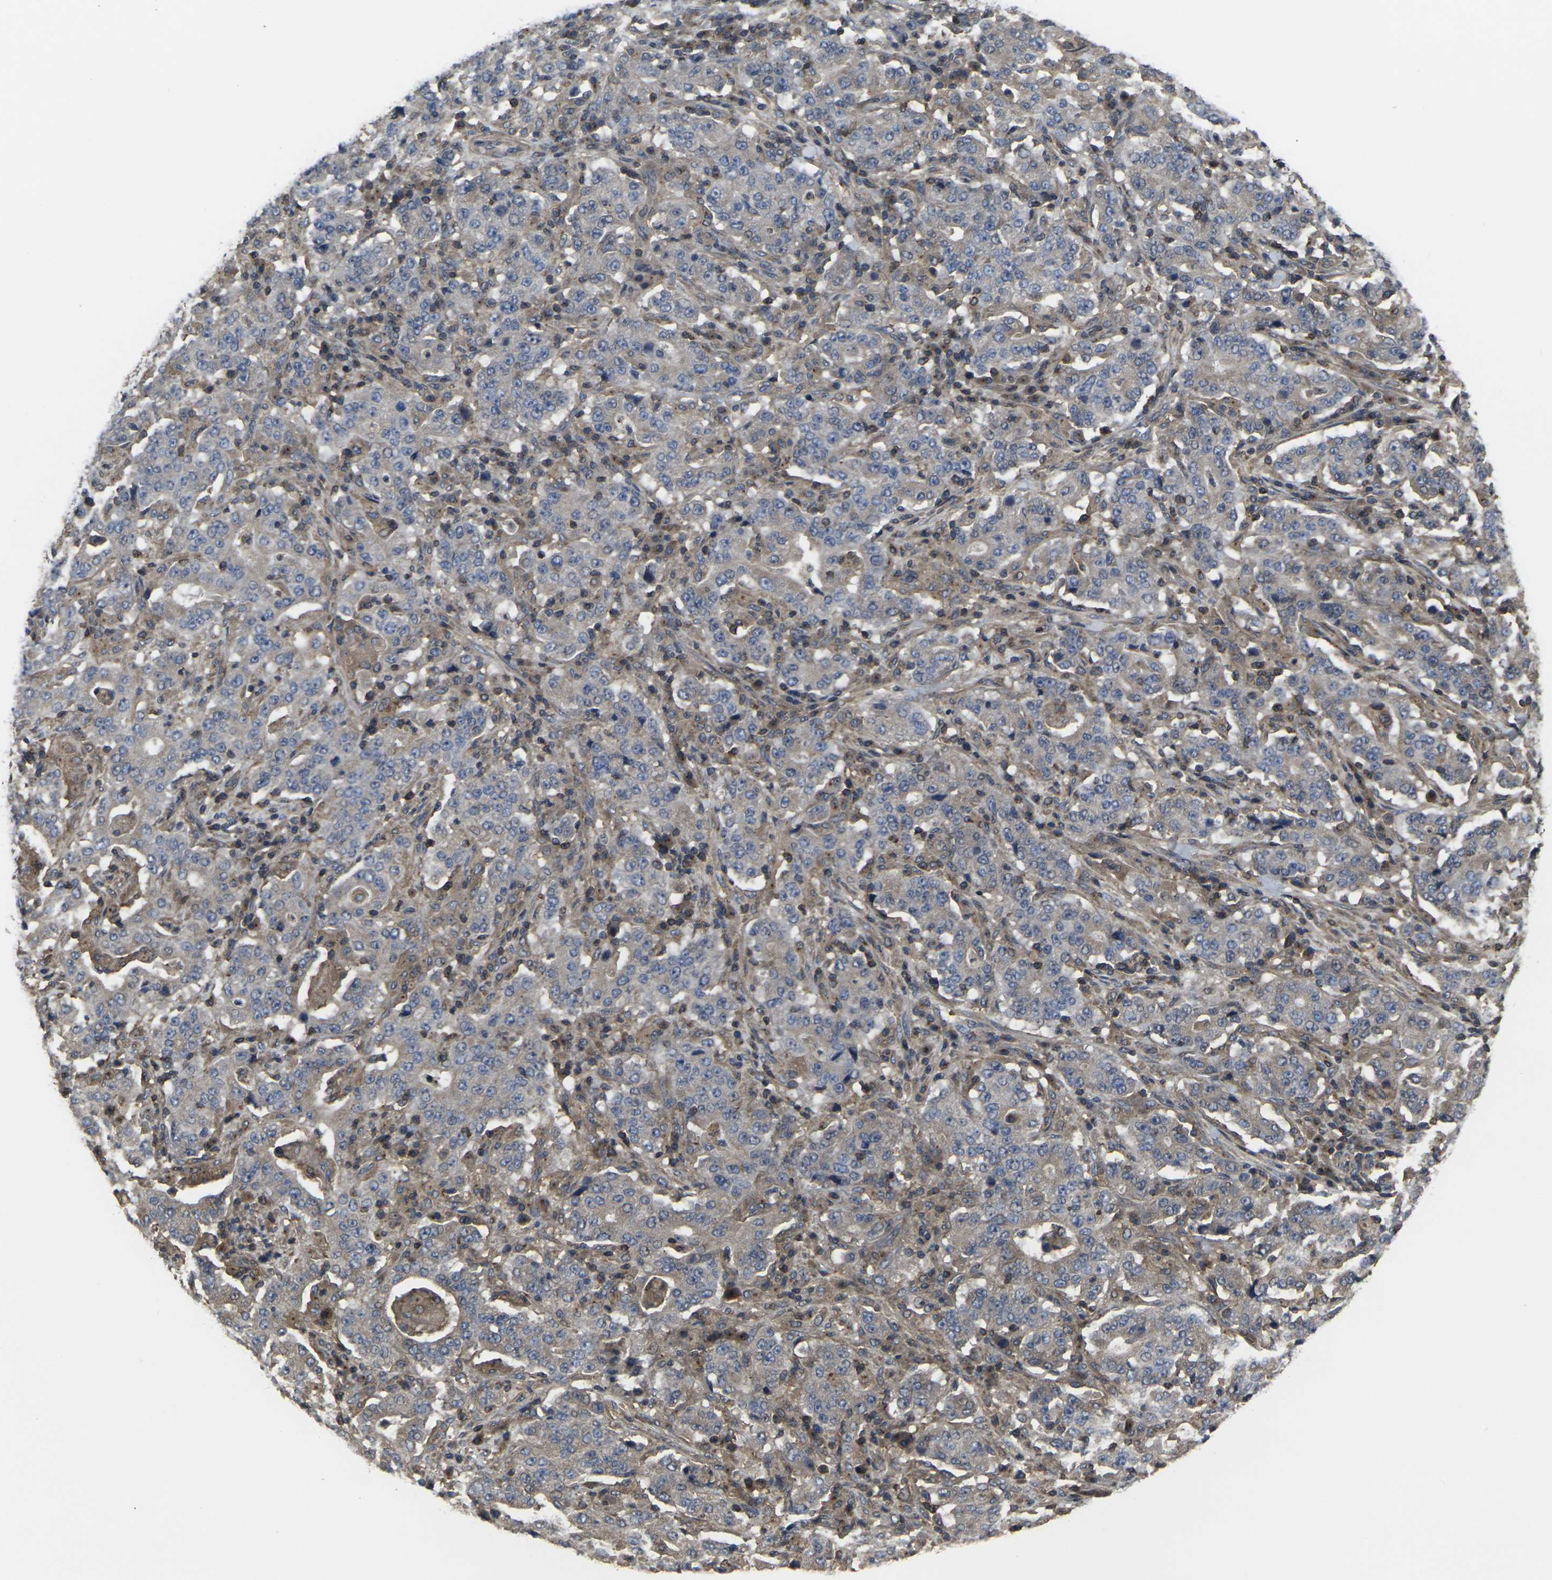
{"staining": {"intensity": "weak", "quantity": "<25%", "location": "cytoplasmic/membranous"}, "tissue": "stomach cancer", "cell_type": "Tumor cells", "image_type": "cancer", "snomed": [{"axis": "morphology", "description": "Normal tissue, NOS"}, {"axis": "morphology", "description": "Adenocarcinoma, NOS"}, {"axis": "topography", "description": "Stomach, upper"}, {"axis": "topography", "description": "Stomach"}], "caption": "A photomicrograph of adenocarcinoma (stomach) stained for a protein displays no brown staining in tumor cells.", "gene": "PRKACB", "patient": {"sex": "male", "age": 59}}